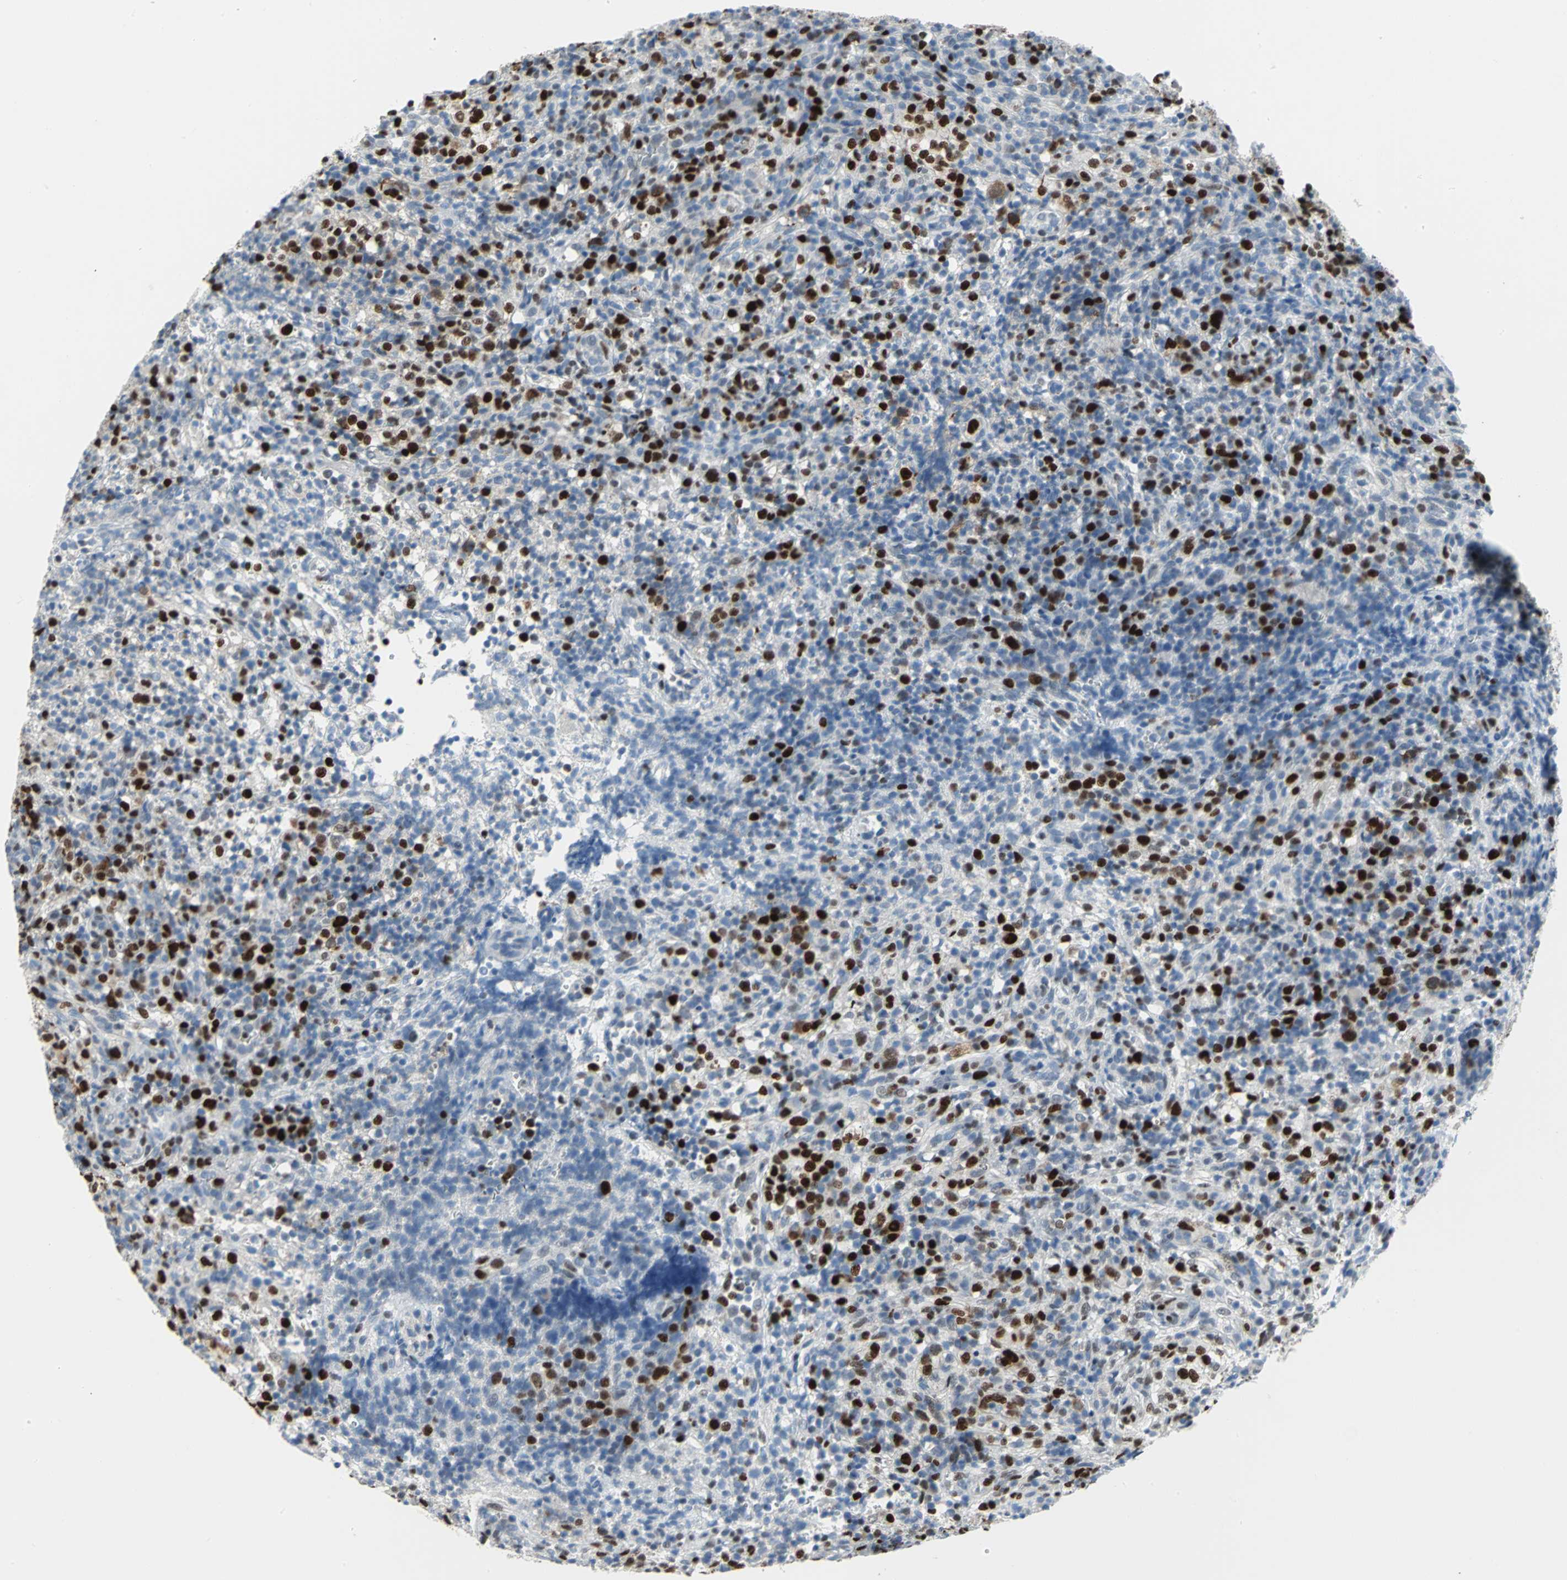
{"staining": {"intensity": "strong", "quantity": "<25%", "location": "nuclear"}, "tissue": "lymphoma", "cell_type": "Tumor cells", "image_type": "cancer", "snomed": [{"axis": "morphology", "description": "Malignant lymphoma, non-Hodgkin's type, High grade"}, {"axis": "topography", "description": "Lymph node"}], "caption": "Strong nuclear protein expression is seen in approximately <25% of tumor cells in lymphoma.", "gene": "MCM4", "patient": {"sex": "female", "age": 76}}